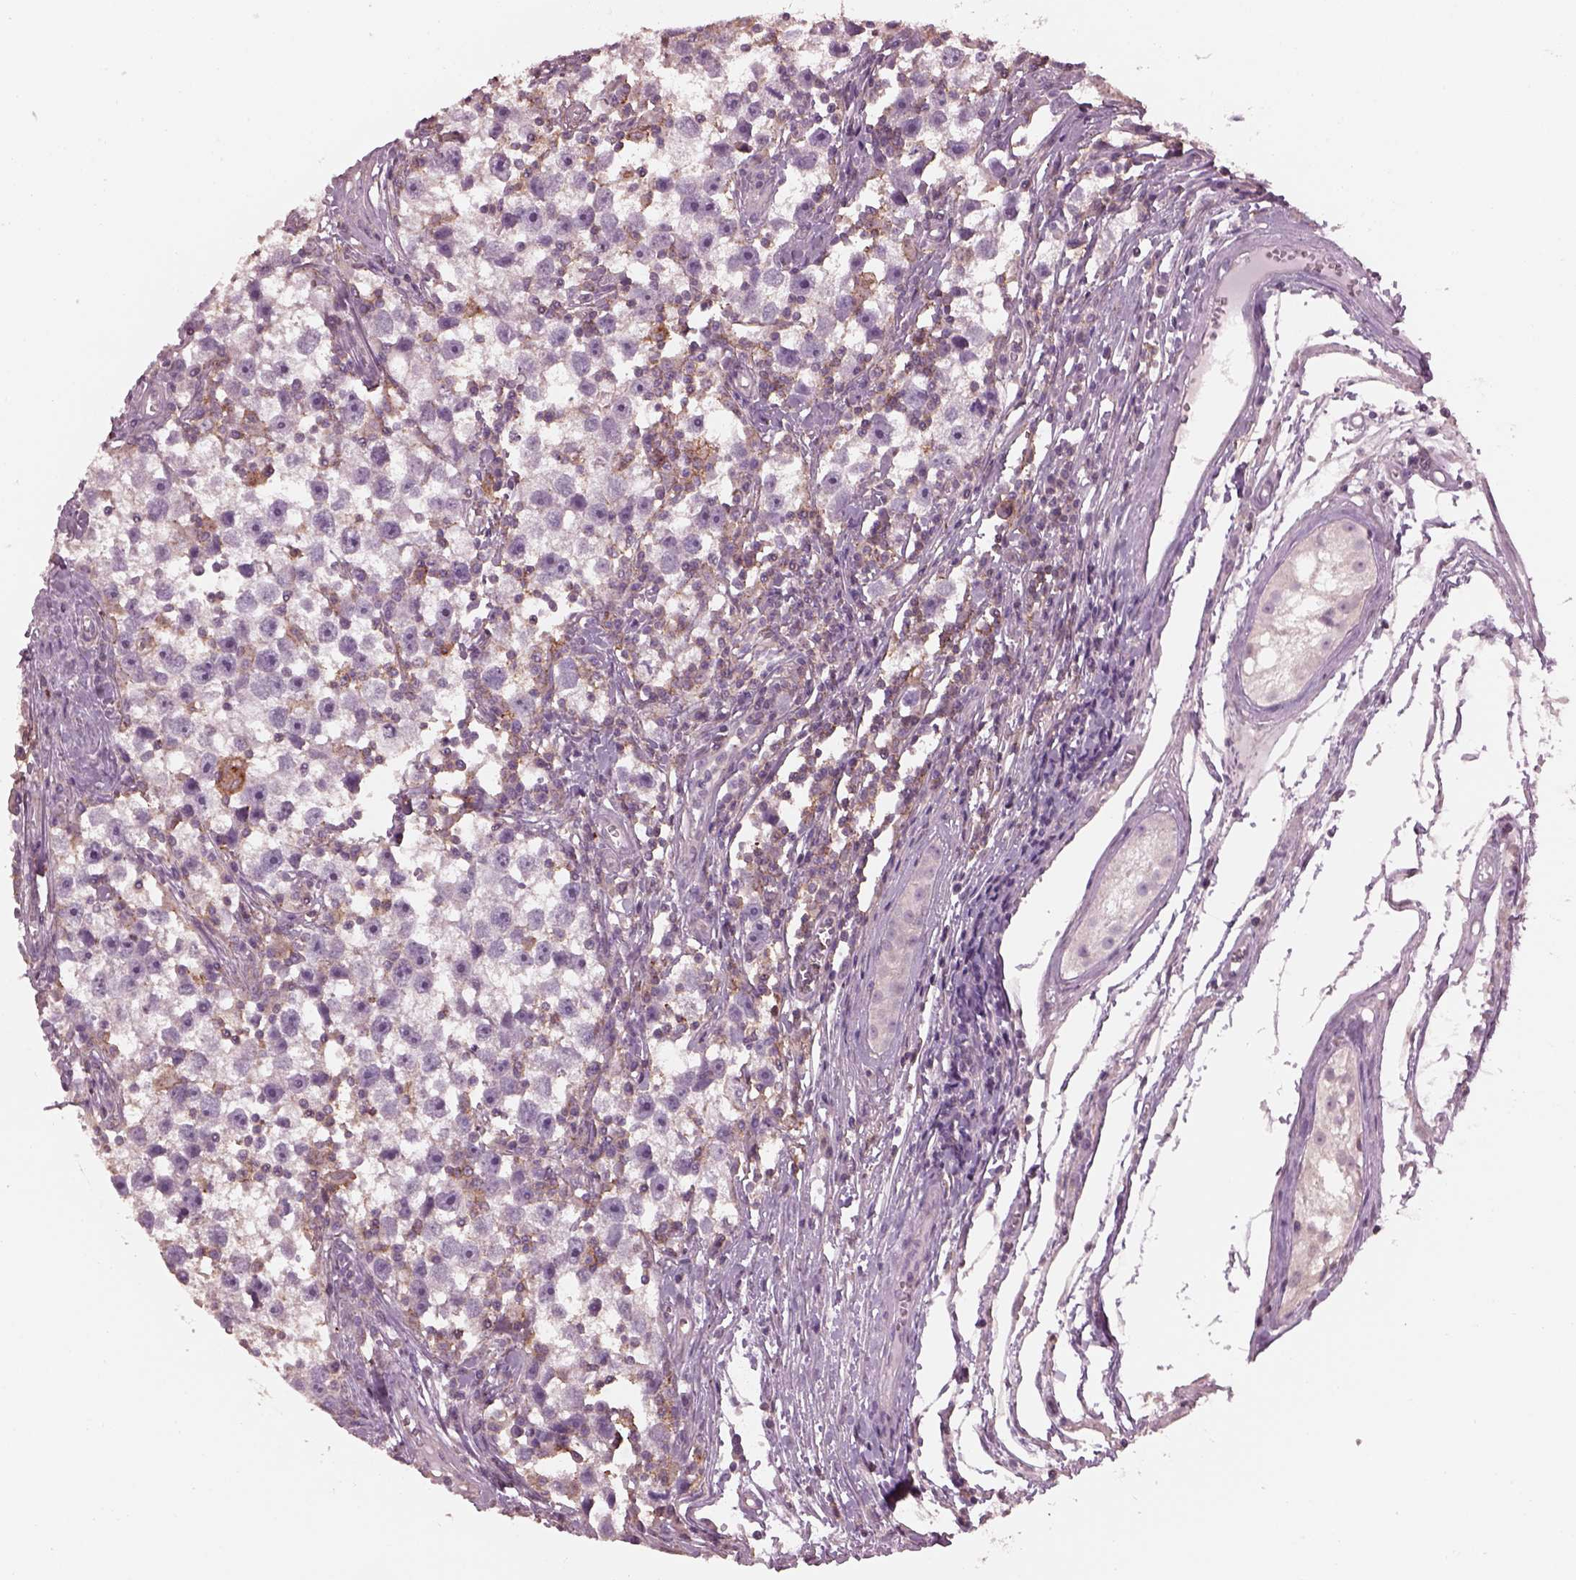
{"staining": {"intensity": "negative", "quantity": "none", "location": "none"}, "tissue": "testis cancer", "cell_type": "Tumor cells", "image_type": "cancer", "snomed": [{"axis": "morphology", "description": "Seminoma, NOS"}, {"axis": "topography", "description": "Testis"}], "caption": "Immunohistochemistry micrograph of neoplastic tissue: human testis seminoma stained with DAB exhibits no significant protein staining in tumor cells.", "gene": "SRI", "patient": {"sex": "male", "age": 30}}